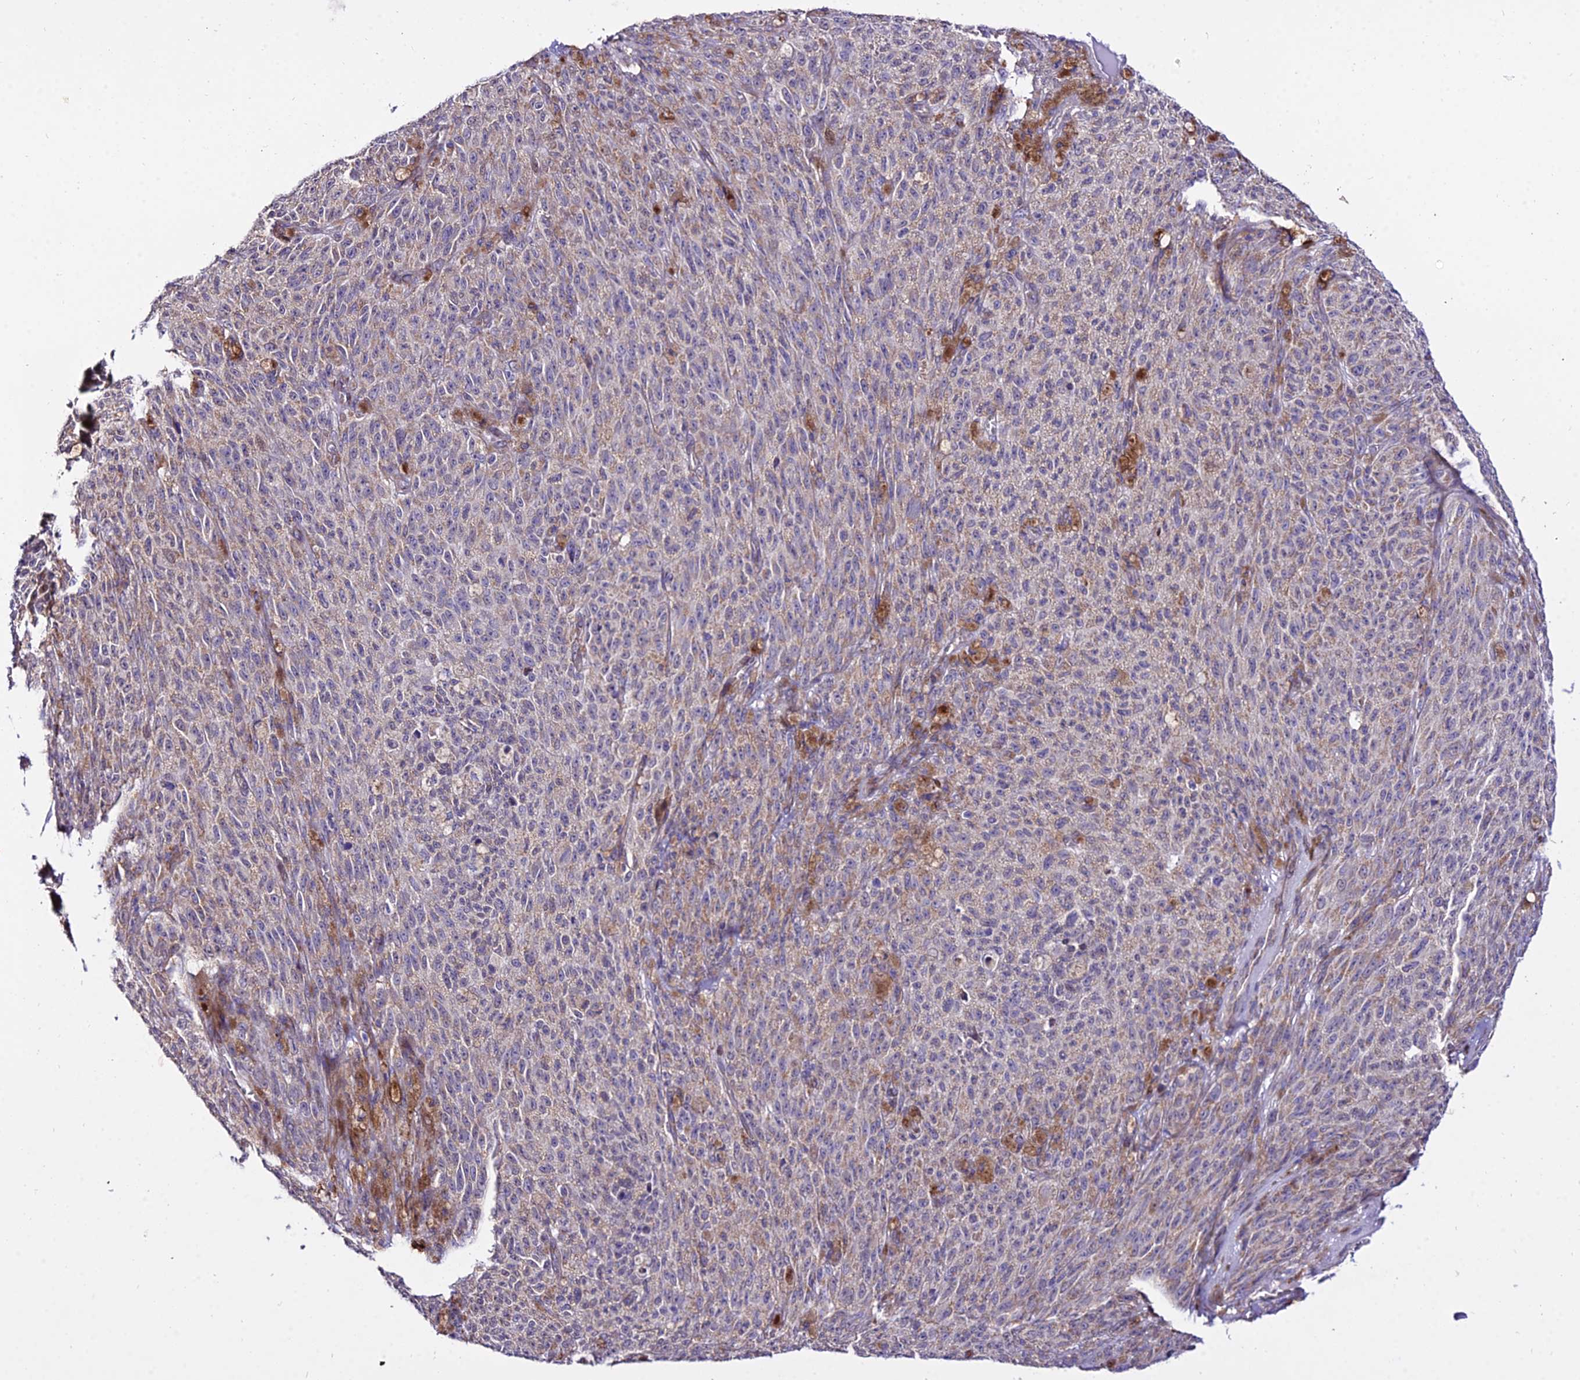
{"staining": {"intensity": "moderate", "quantity": "<25%", "location": "cytoplasmic/membranous"}, "tissue": "melanoma", "cell_type": "Tumor cells", "image_type": "cancer", "snomed": [{"axis": "morphology", "description": "Malignant melanoma, NOS"}, {"axis": "topography", "description": "Skin"}], "caption": "Approximately <25% of tumor cells in human melanoma show moderate cytoplasmic/membranous protein positivity as visualized by brown immunohistochemical staining.", "gene": "ATP5PB", "patient": {"sex": "female", "age": 82}}